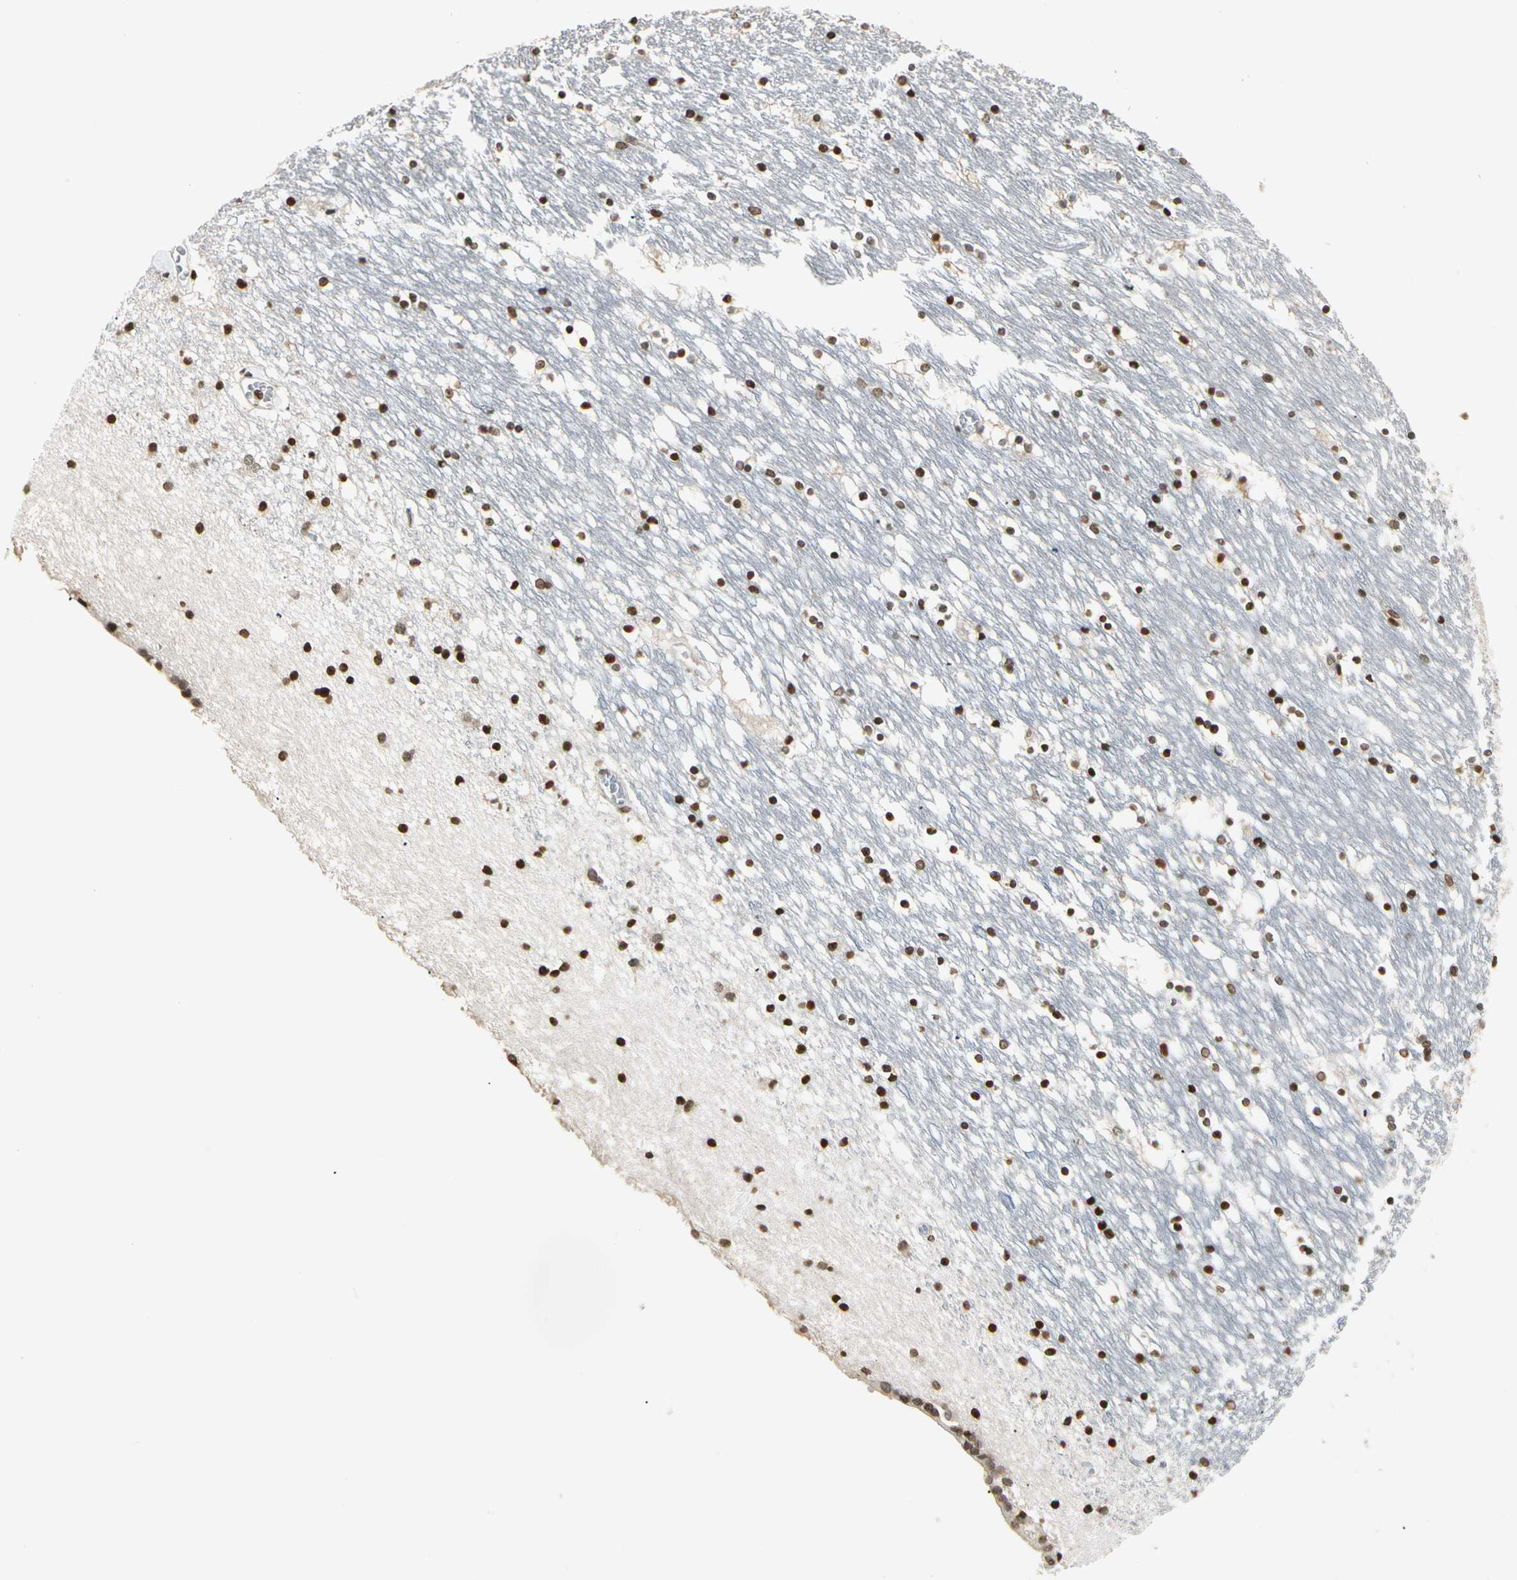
{"staining": {"intensity": "moderate", "quantity": ">75%", "location": "nuclear"}, "tissue": "caudate", "cell_type": "Glial cells", "image_type": "normal", "snomed": [{"axis": "morphology", "description": "Normal tissue, NOS"}, {"axis": "topography", "description": "Lateral ventricle wall"}], "caption": "The histopathology image reveals immunohistochemical staining of normal caudate. There is moderate nuclear expression is appreciated in about >75% of glial cells. The protein is shown in brown color, while the nuclei are stained blue.", "gene": "FER", "patient": {"sex": "male", "age": 45}}